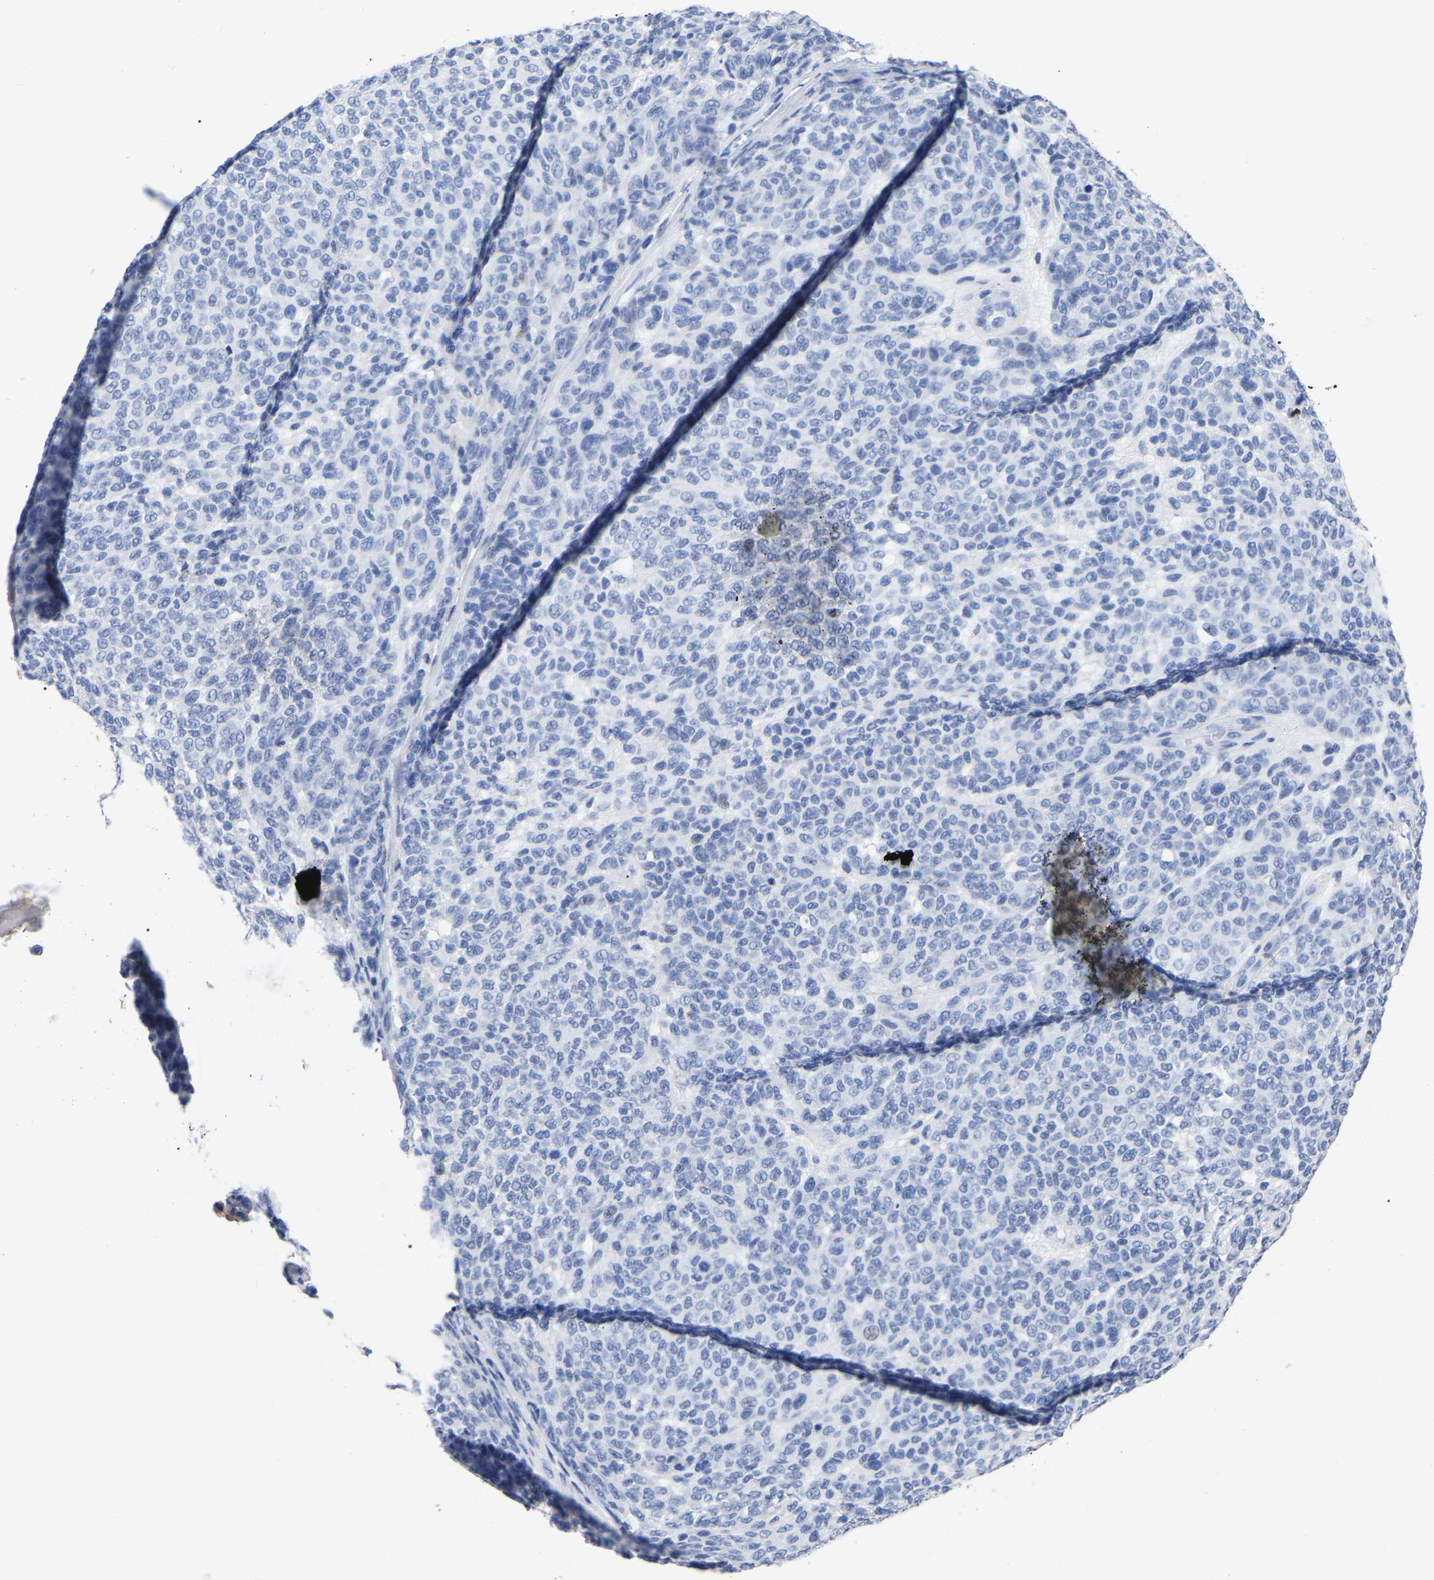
{"staining": {"intensity": "negative", "quantity": "none", "location": "none"}, "tissue": "melanoma", "cell_type": "Tumor cells", "image_type": "cancer", "snomed": [{"axis": "morphology", "description": "Malignant melanoma, NOS"}, {"axis": "topography", "description": "Skin"}], "caption": "Micrograph shows no protein positivity in tumor cells of malignant melanoma tissue. Nuclei are stained in blue.", "gene": "ANXA13", "patient": {"sex": "male", "age": 59}}